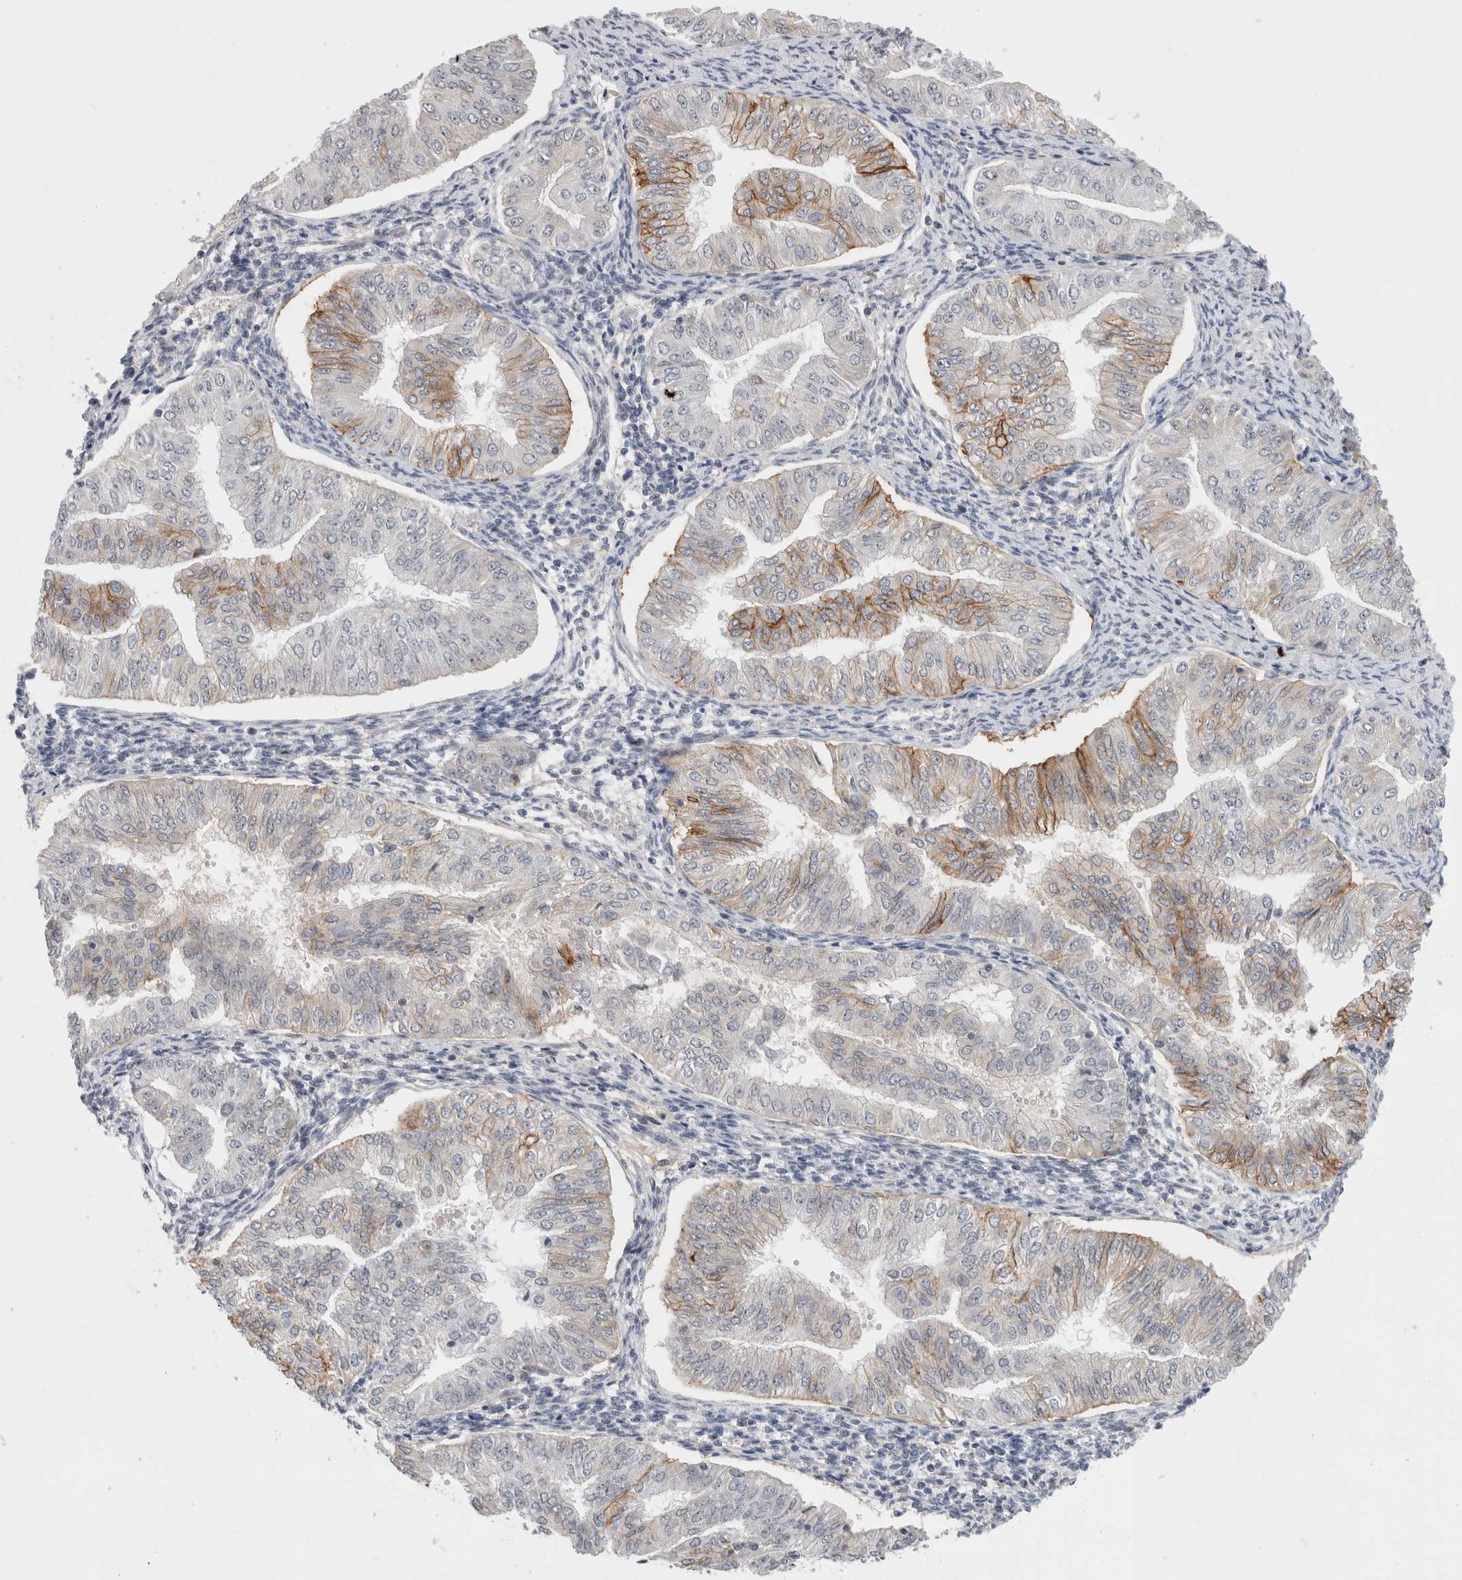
{"staining": {"intensity": "moderate", "quantity": "25%-75%", "location": "cytoplasmic/membranous"}, "tissue": "endometrial cancer", "cell_type": "Tumor cells", "image_type": "cancer", "snomed": [{"axis": "morphology", "description": "Normal tissue, NOS"}, {"axis": "morphology", "description": "Adenocarcinoma, NOS"}, {"axis": "topography", "description": "Endometrium"}], "caption": "Brown immunohistochemical staining in endometrial adenocarcinoma displays moderate cytoplasmic/membranous expression in about 25%-75% of tumor cells.", "gene": "HCN3", "patient": {"sex": "female", "age": 53}}